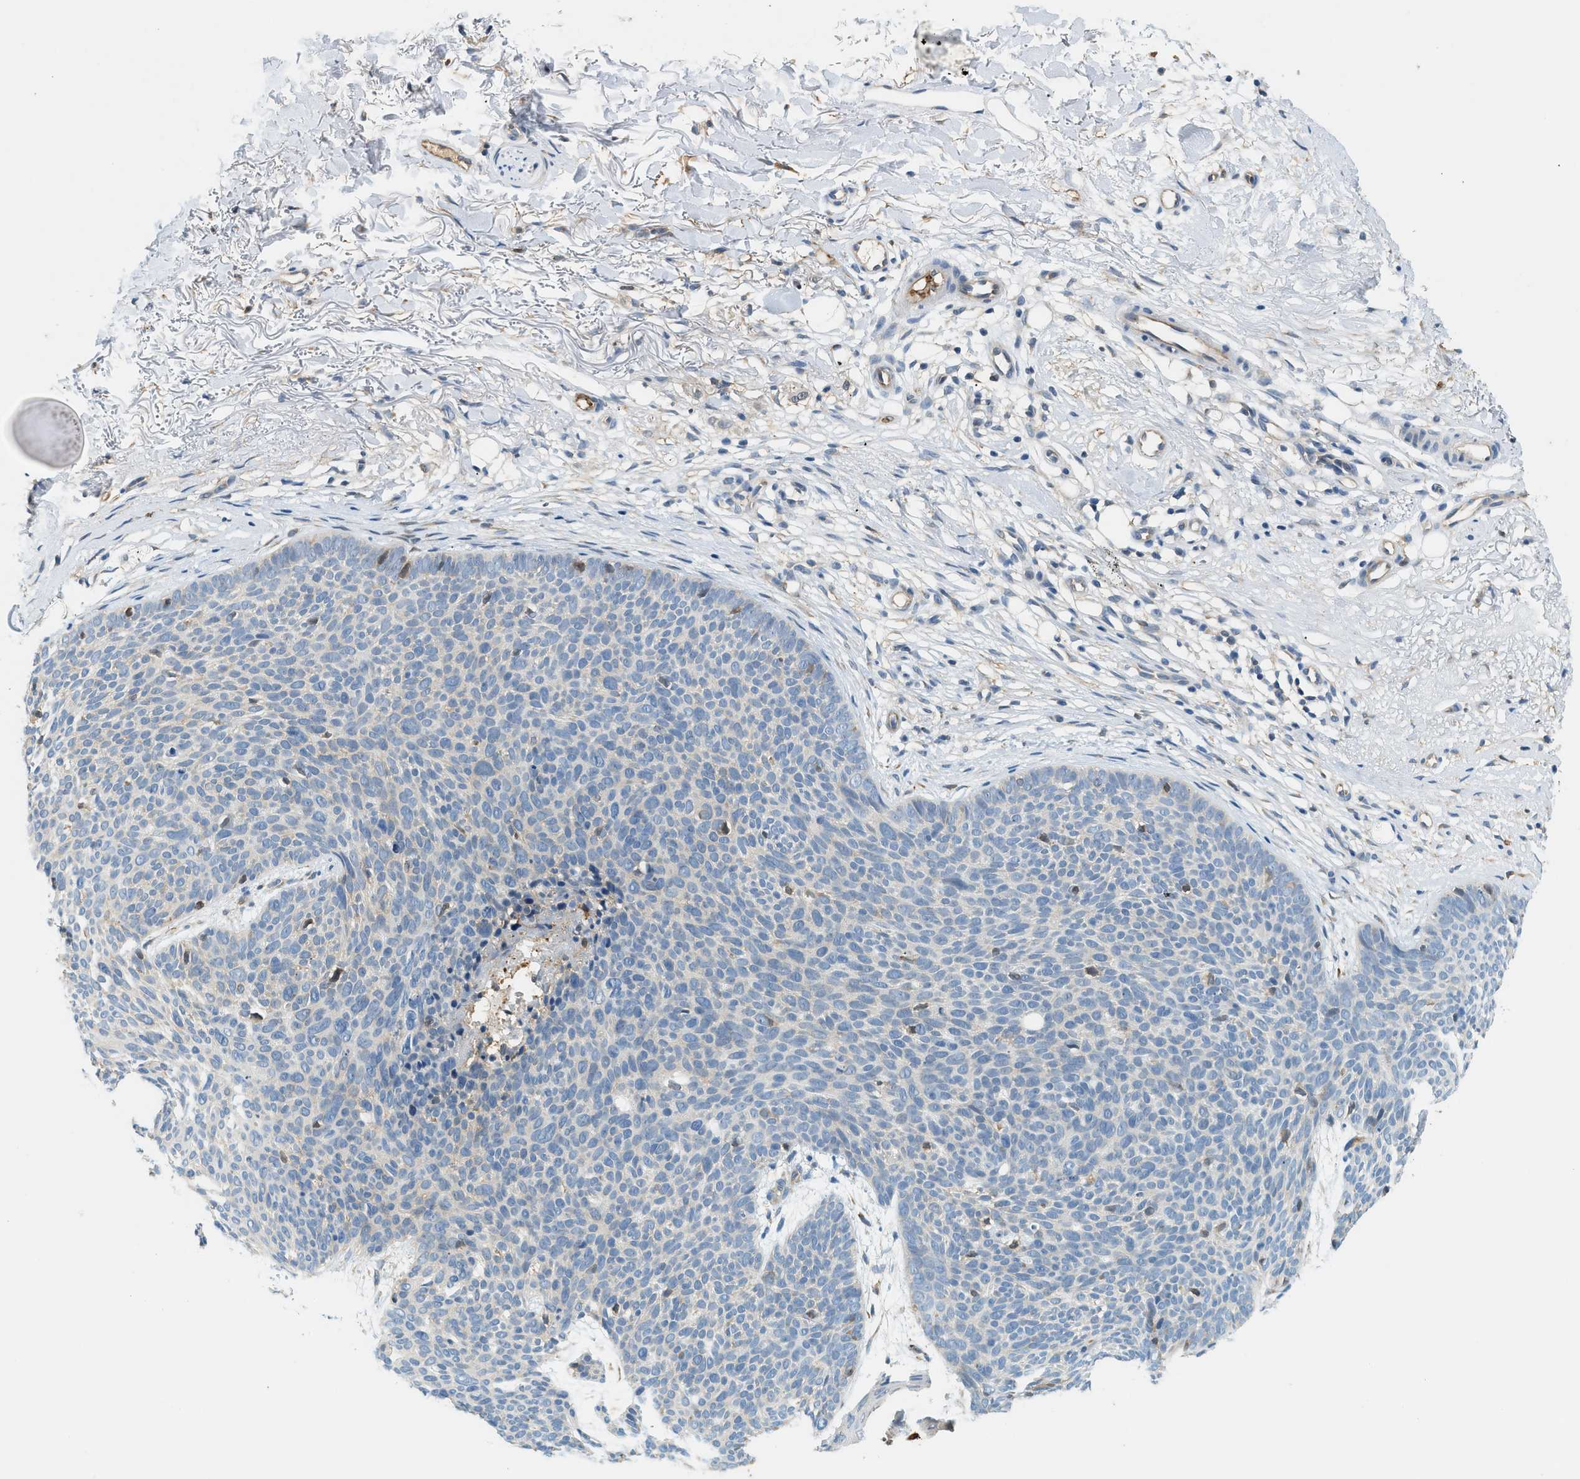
{"staining": {"intensity": "negative", "quantity": "none", "location": "none"}, "tissue": "skin cancer", "cell_type": "Tumor cells", "image_type": "cancer", "snomed": [{"axis": "morphology", "description": "Normal tissue, NOS"}, {"axis": "morphology", "description": "Basal cell carcinoma"}, {"axis": "topography", "description": "Skin"}], "caption": "An image of human skin basal cell carcinoma is negative for staining in tumor cells.", "gene": "CYTH2", "patient": {"sex": "female", "age": 70}}